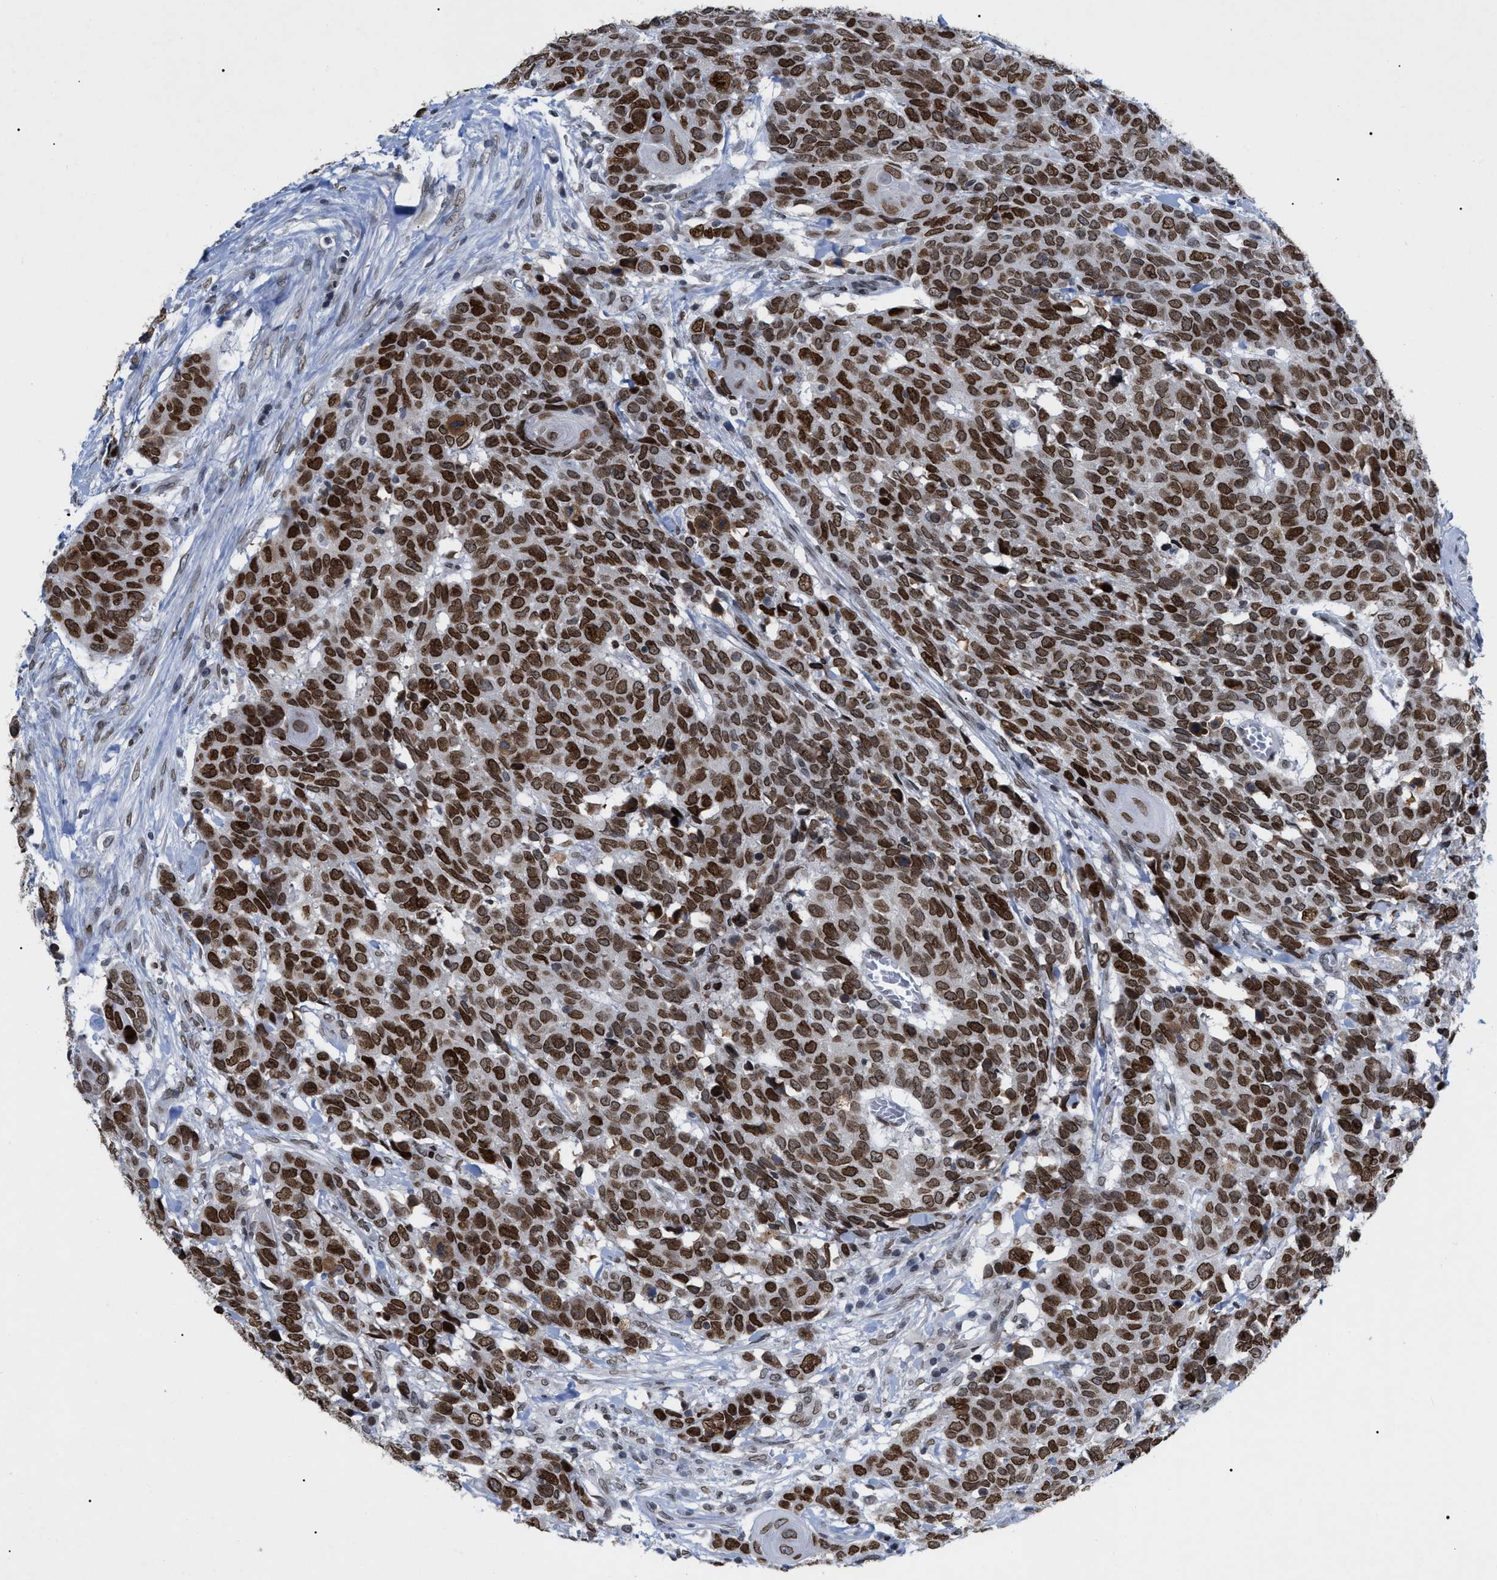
{"staining": {"intensity": "strong", "quantity": ">75%", "location": "cytoplasmic/membranous,nuclear"}, "tissue": "head and neck cancer", "cell_type": "Tumor cells", "image_type": "cancer", "snomed": [{"axis": "morphology", "description": "Squamous cell carcinoma, NOS"}, {"axis": "topography", "description": "Head-Neck"}], "caption": "Protein staining by immunohistochemistry shows strong cytoplasmic/membranous and nuclear expression in about >75% of tumor cells in head and neck squamous cell carcinoma. Nuclei are stained in blue.", "gene": "TPR", "patient": {"sex": "male", "age": 66}}